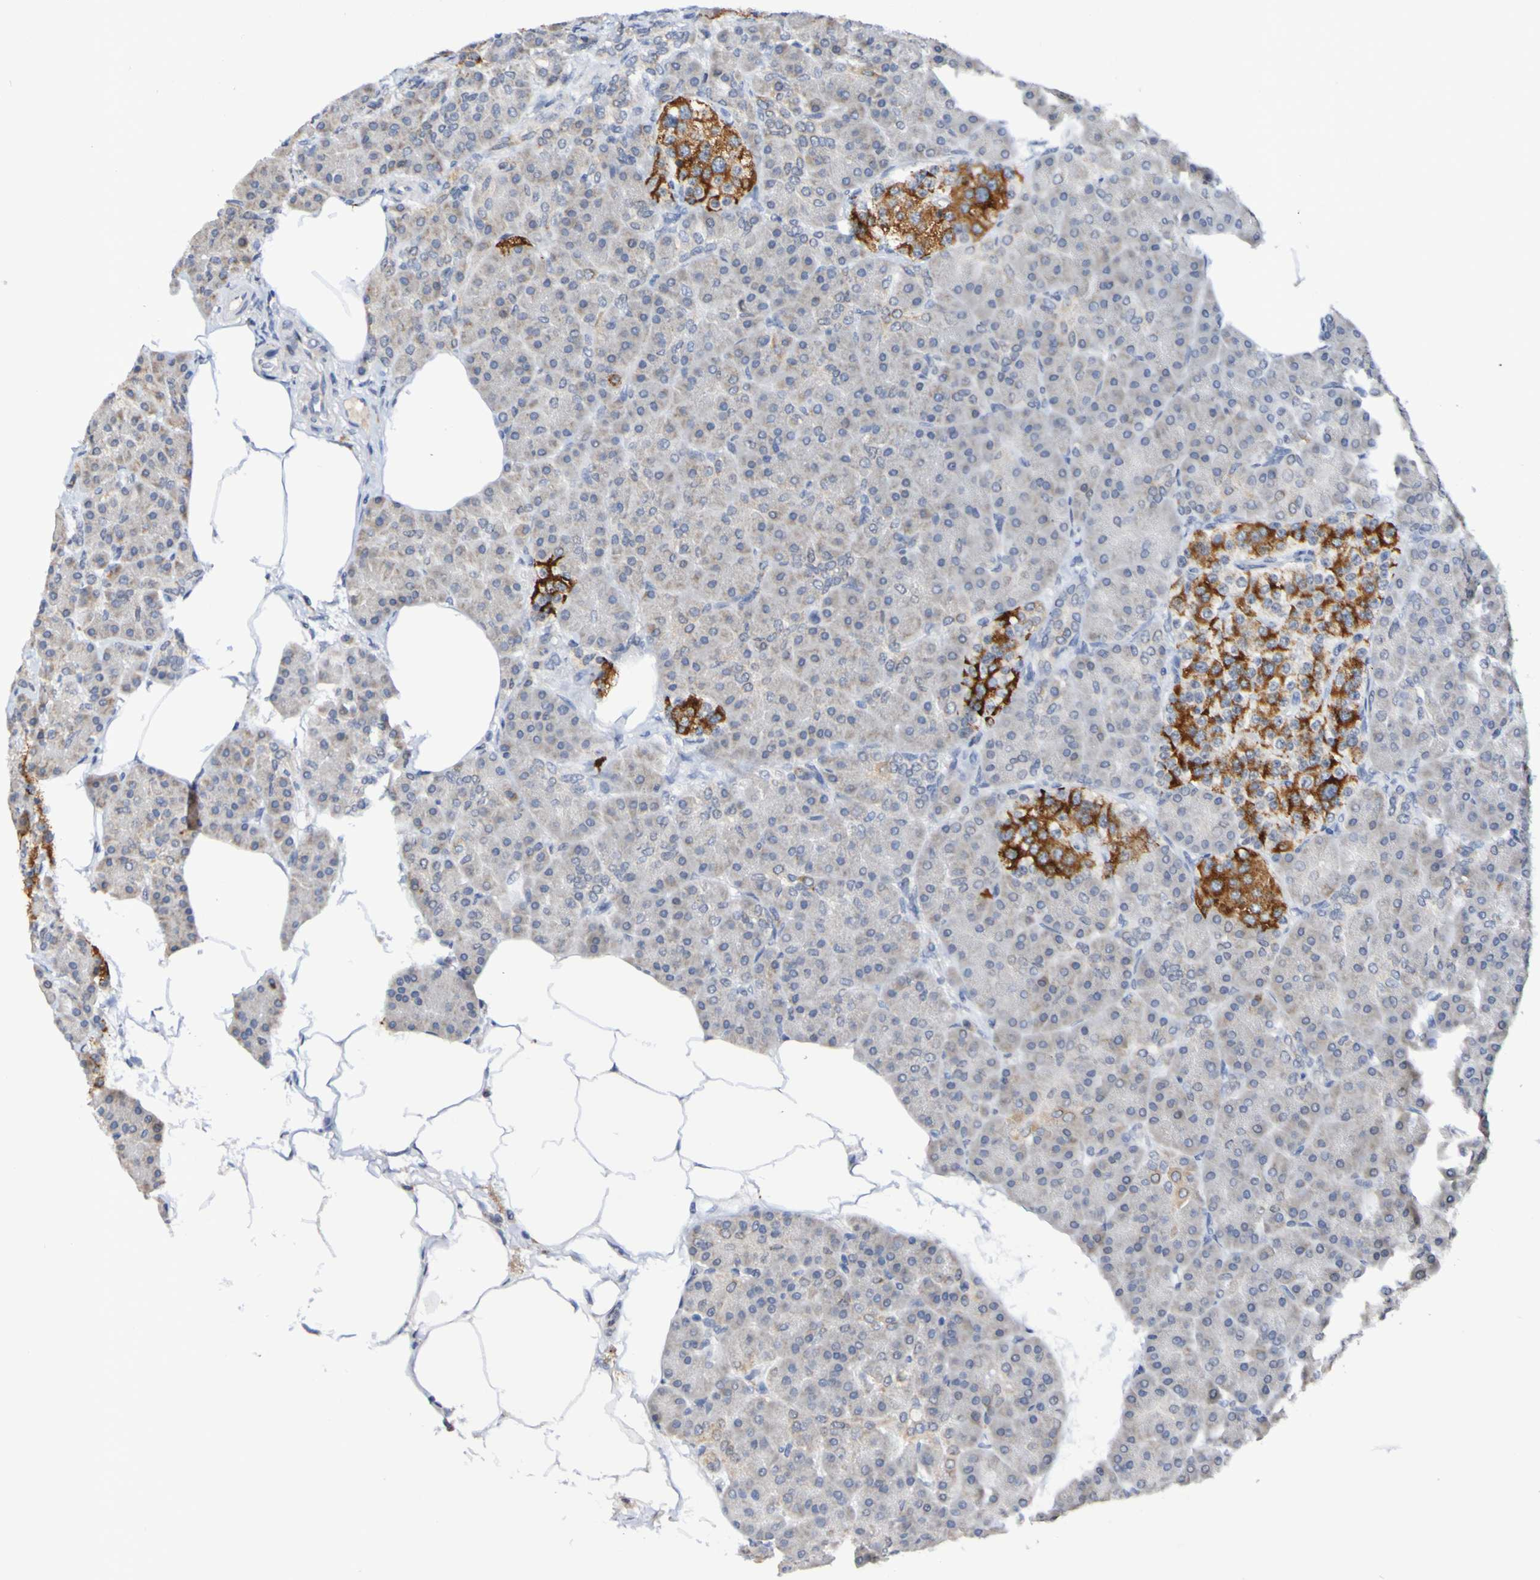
{"staining": {"intensity": "weak", "quantity": ">75%", "location": "cytoplasmic/membranous"}, "tissue": "pancreas", "cell_type": "Exocrine glandular cells", "image_type": "normal", "snomed": [{"axis": "morphology", "description": "Normal tissue, NOS"}, {"axis": "topography", "description": "Pancreas"}], "caption": "Immunohistochemical staining of benign pancreas shows low levels of weak cytoplasmic/membranous staining in approximately >75% of exocrine glandular cells. Using DAB (brown) and hematoxylin (blue) stains, captured at high magnification using brightfield microscopy.", "gene": "PTP4A2", "patient": {"sex": "female", "age": 70}}